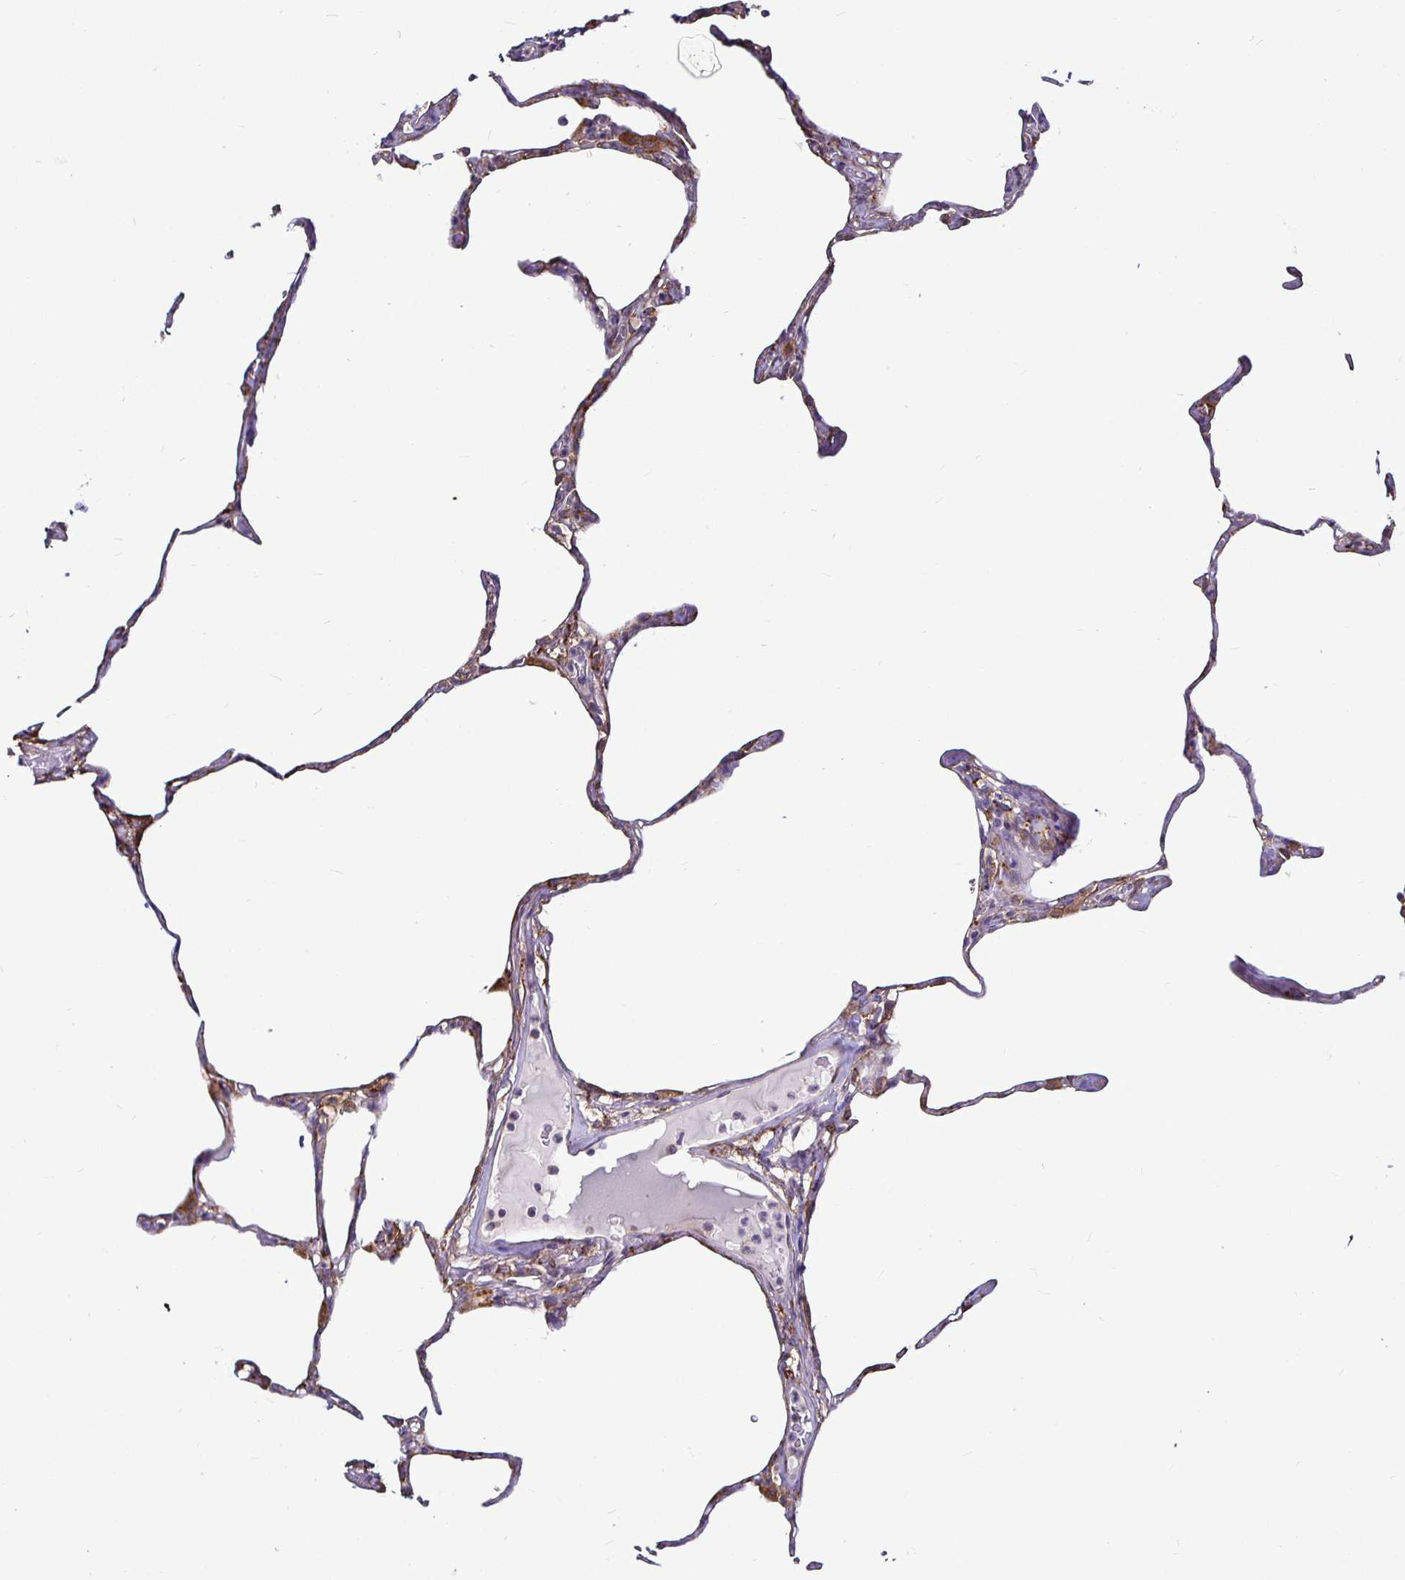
{"staining": {"intensity": "moderate", "quantity": "25%-75%", "location": "cytoplasmic/membranous"}, "tissue": "lung", "cell_type": "Alveolar cells", "image_type": "normal", "snomed": [{"axis": "morphology", "description": "Normal tissue, NOS"}, {"axis": "topography", "description": "Lung"}], "caption": "Protein expression analysis of unremarkable lung demonstrates moderate cytoplasmic/membranous expression in about 25%-75% of alveolar cells. Immunohistochemistry (ihc) stains the protein of interest in brown and the nuclei are stained blue.", "gene": "P4HA2", "patient": {"sex": "male", "age": 65}}